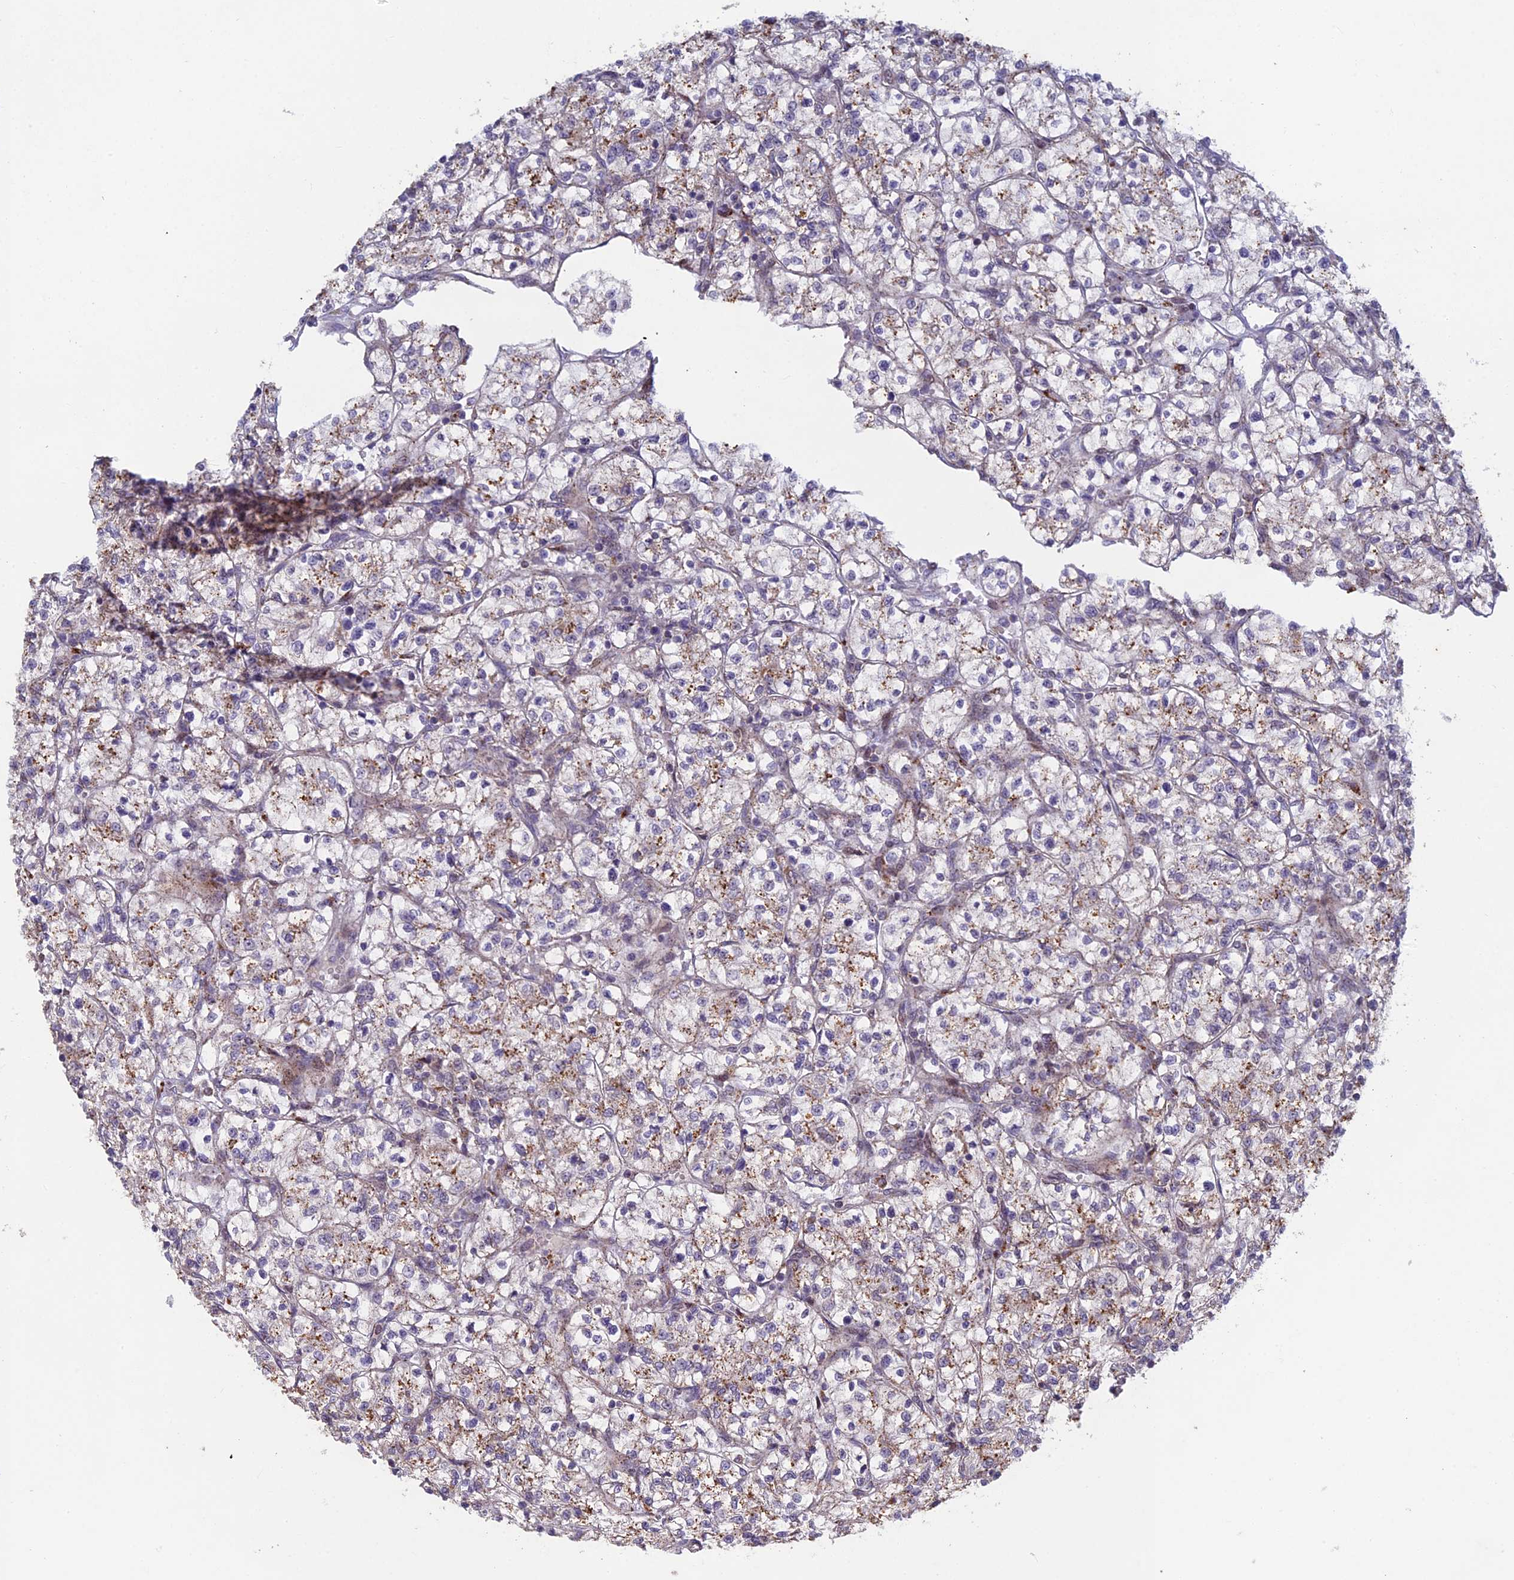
{"staining": {"intensity": "weak", "quantity": "<25%", "location": "cytoplasmic/membranous"}, "tissue": "renal cancer", "cell_type": "Tumor cells", "image_type": "cancer", "snomed": [{"axis": "morphology", "description": "Adenocarcinoma, NOS"}, {"axis": "topography", "description": "Kidney"}], "caption": "An image of human renal cancer is negative for staining in tumor cells.", "gene": "FOXS1", "patient": {"sex": "female", "age": 64}}